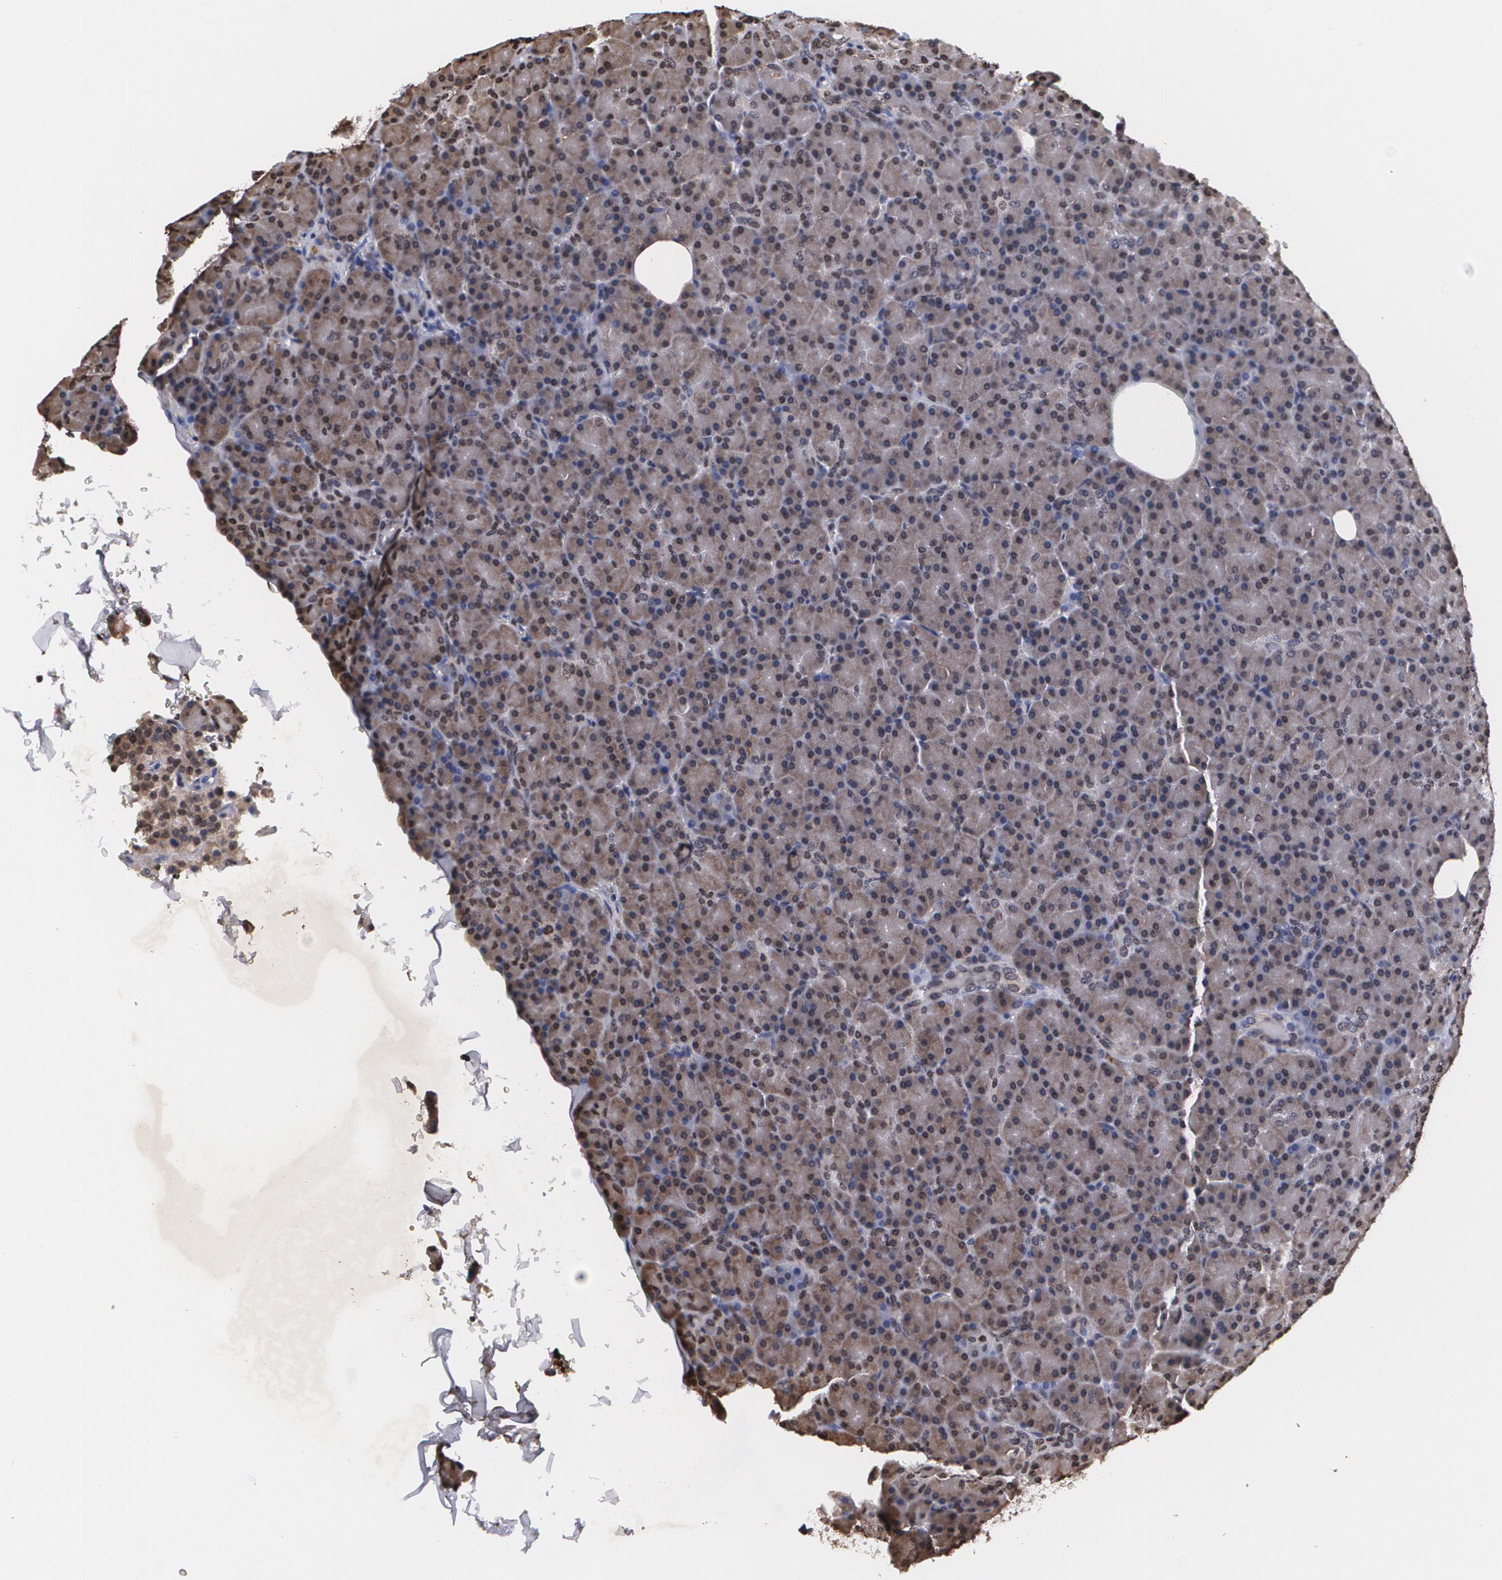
{"staining": {"intensity": "moderate", "quantity": "25%-75%", "location": "cytoplasmic/membranous,nuclear"}, "tissue": "pancreas", "cell_type": "Exocrine glandular cells", "image_type": "normal", "snomed": [{"axis": "morphology", "description": "Normal tissue, NOS"}, {"axis": "topography", "description": "Pancreas"}], "caption": "Immunohistochemistry micrograph of benign human pancreas stained for a protein (brown), which exhibits medium levels of moderate cytoplasmic/membranous,nuclear staining in about 25%-75% of exocrine glandular cells.", "gene": "MVP", "patient": {"sex": "female", "age": 43}}